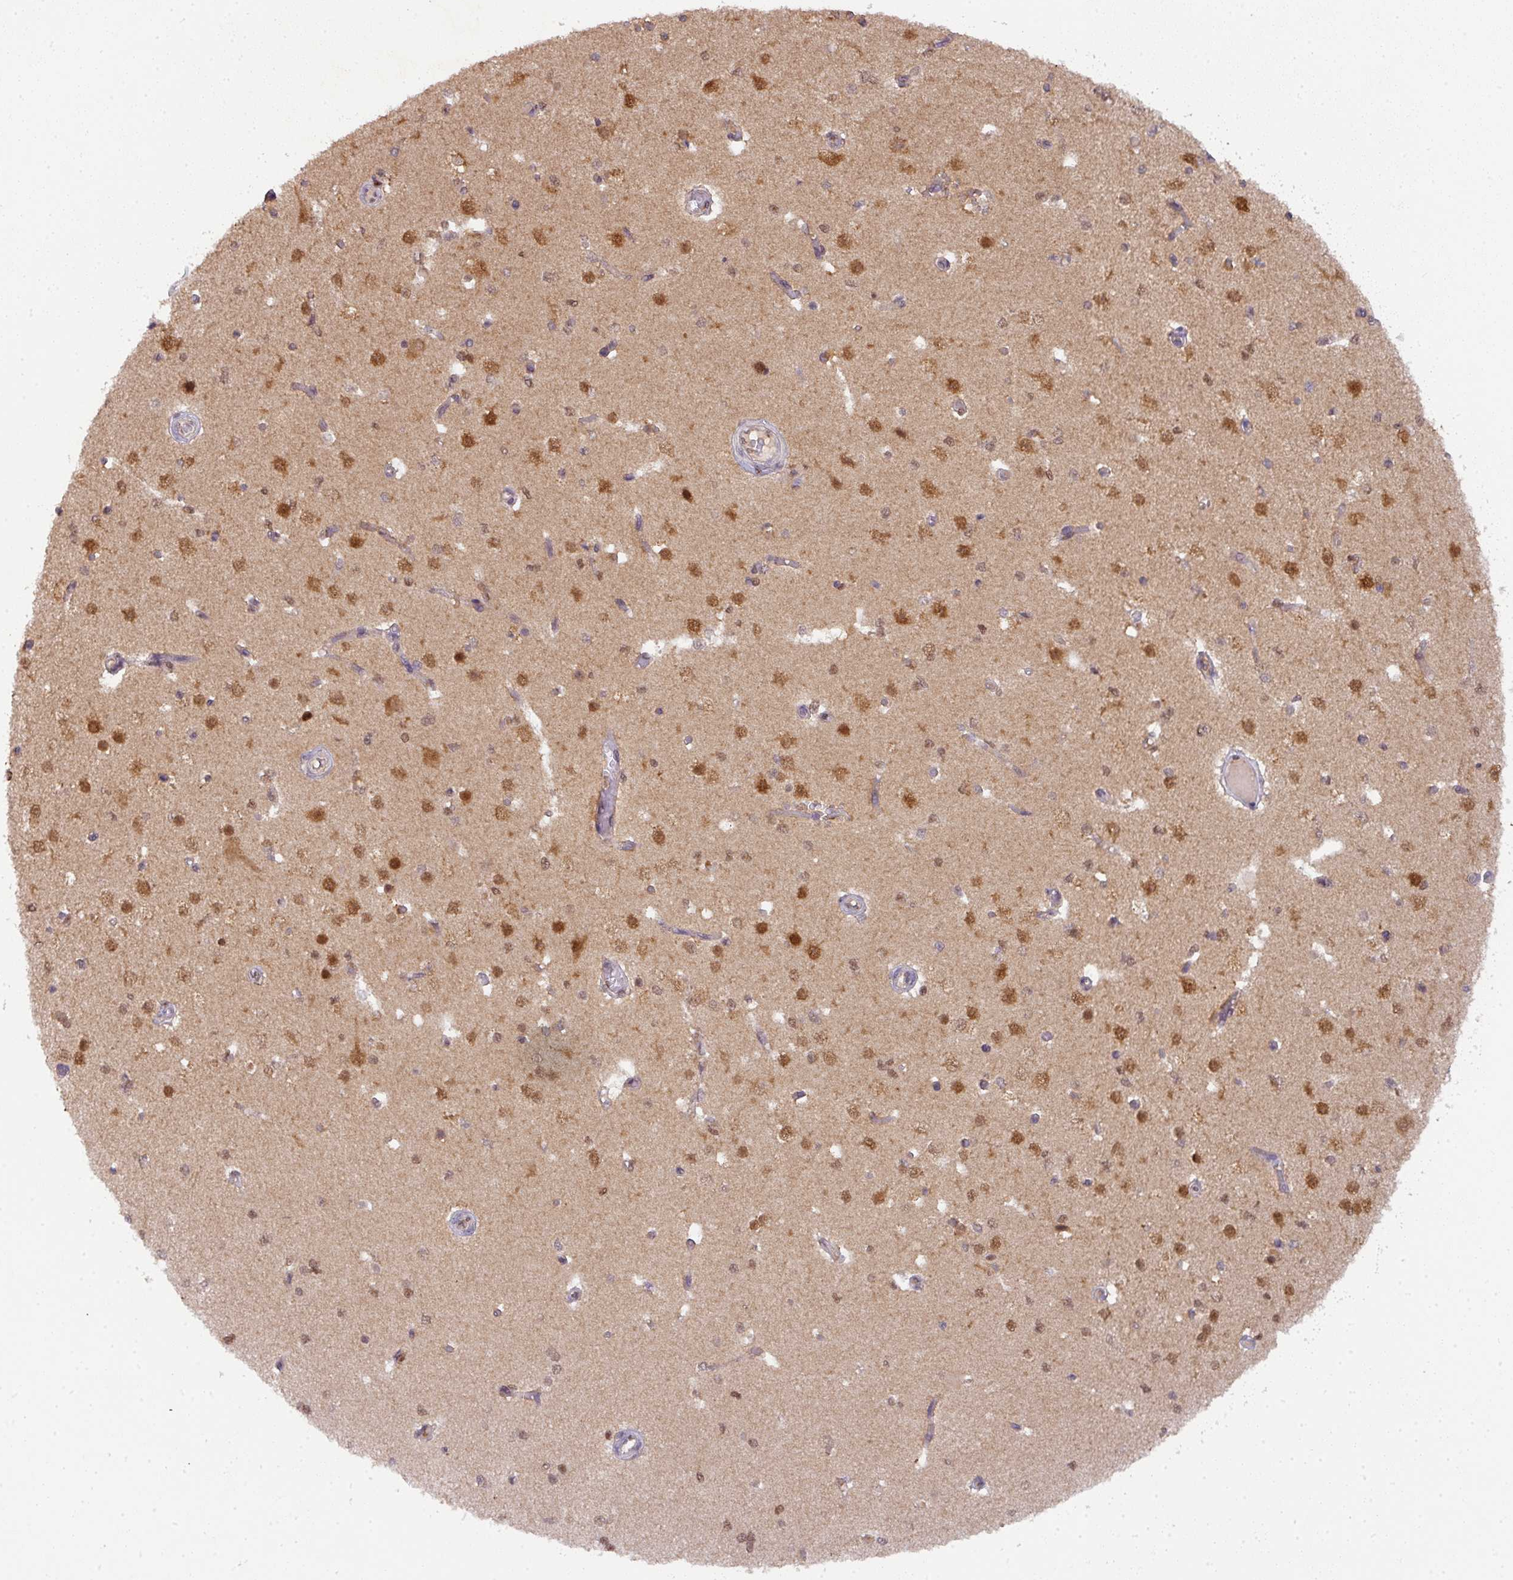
{"staining": {"intensity": "negative", "quantity": "none", "location": "none"}, "tissue": "cerebral cortex", "cell_type": "Endothelial cells", "image_type": "normal", "snomed": [{"axis": "morphology", "description": "Normal tissue, NOS"}, {"axis": "morphology", "description": "Inflammation, NOS"}, {"axis": "topography", "description": "Cerebral cortex"}], "caption": "Immunohistochemistry (IHC) histopathology image of normal cerebral cortex: human cerebral cortex stained with DAB exhibits no significant protein staining in endothelial cells.", "gene": "RANBP9", "patient": {"sex": "male", "age": 6}}